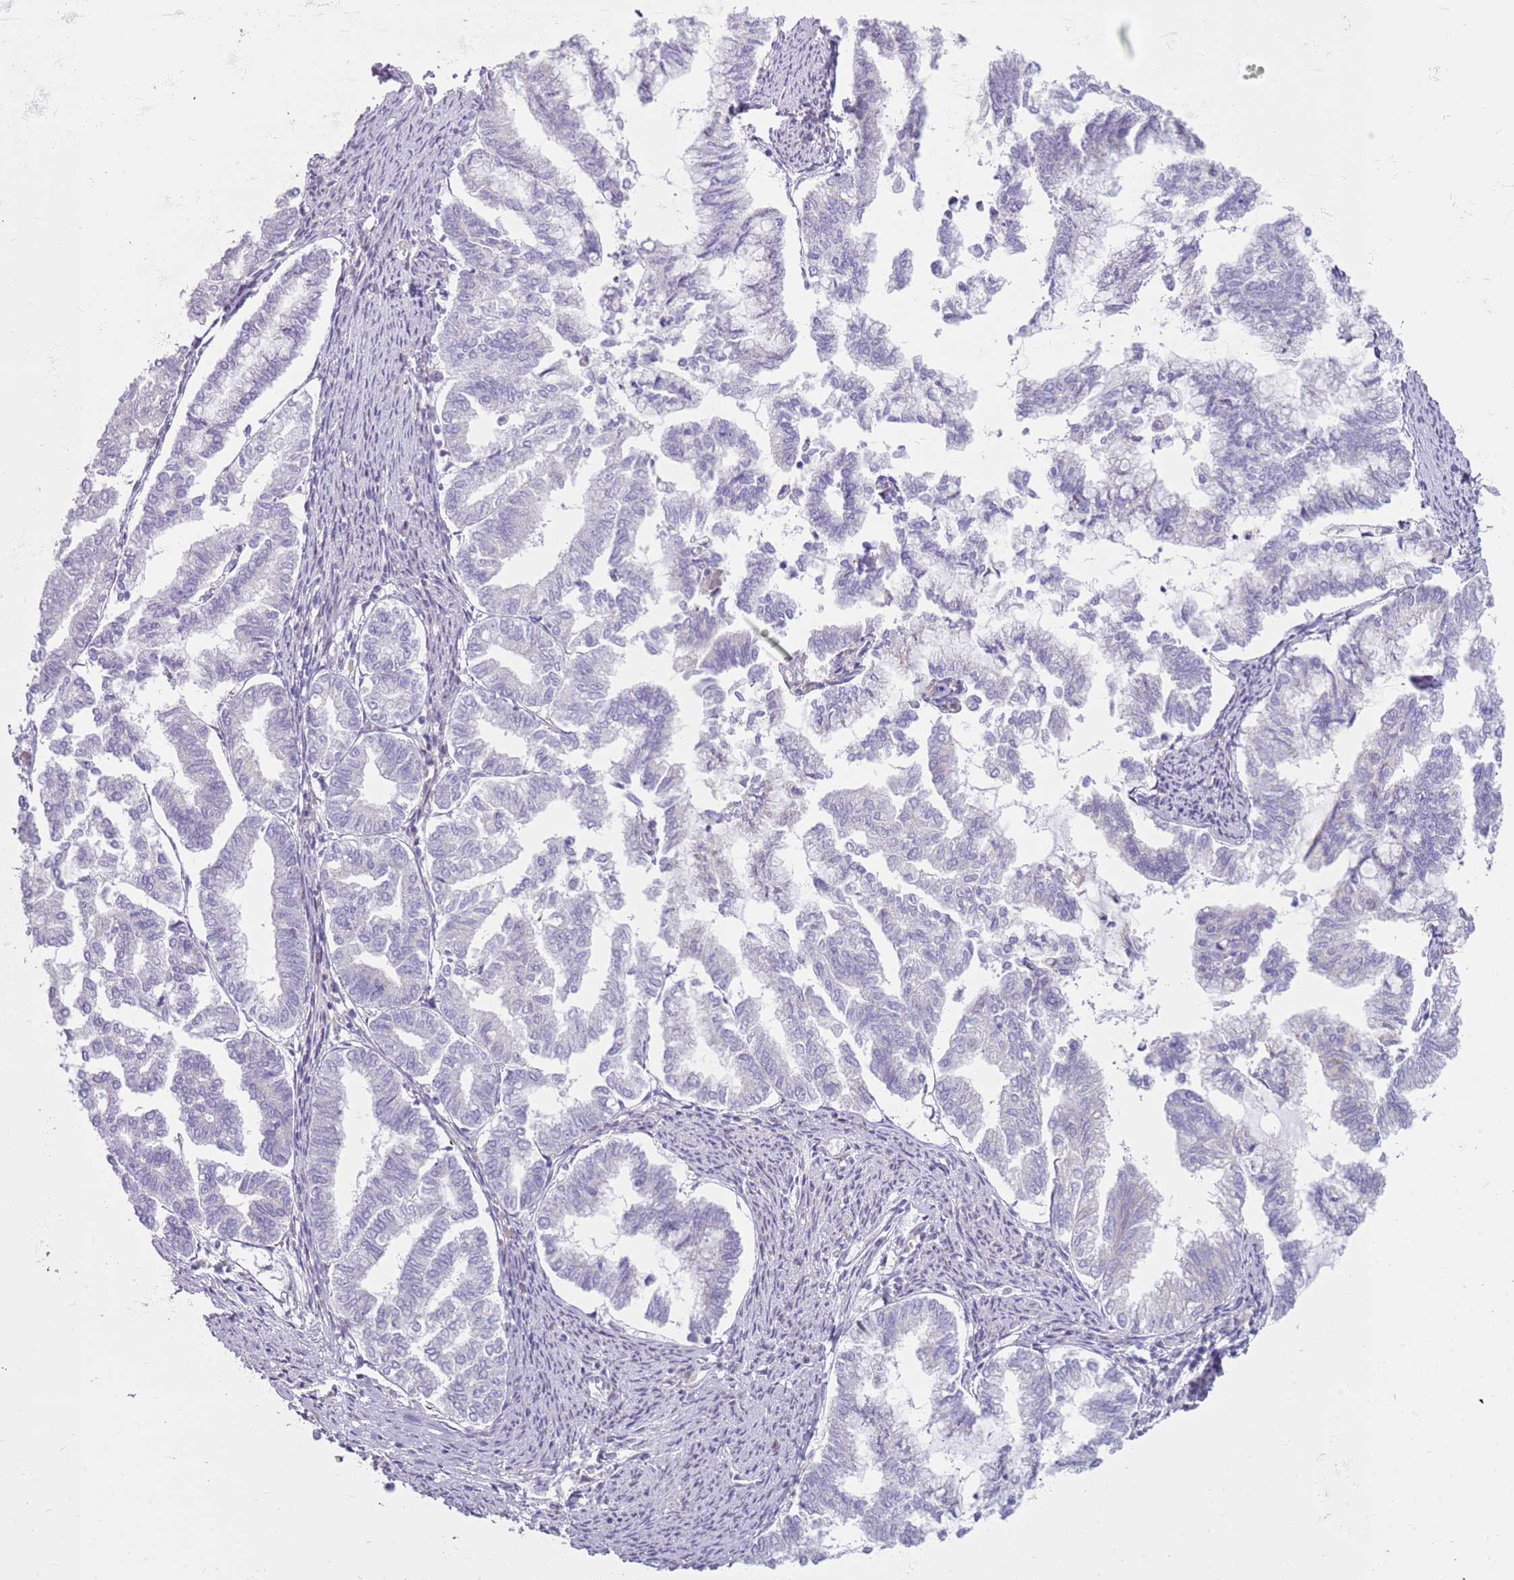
{"staining": {"intensity": "negative", "quantity": "none", "location": "none"}, "tissue": "endometrial cancer", "cell_type": "Tumor cells", "image_type": "cancer", "snomed": [{"axis": "morphology", "description": "Adenocarcinoma, NOS"}, {"axis": "topography", "description": "Endometrium"}], "caption": "Immunohistochemical staining of adenocarcinoma (endometrial) demonstrates no significant expression in tumor cells.", "gene": "OAF", "patient": {"sex": "female", "age": 79}}